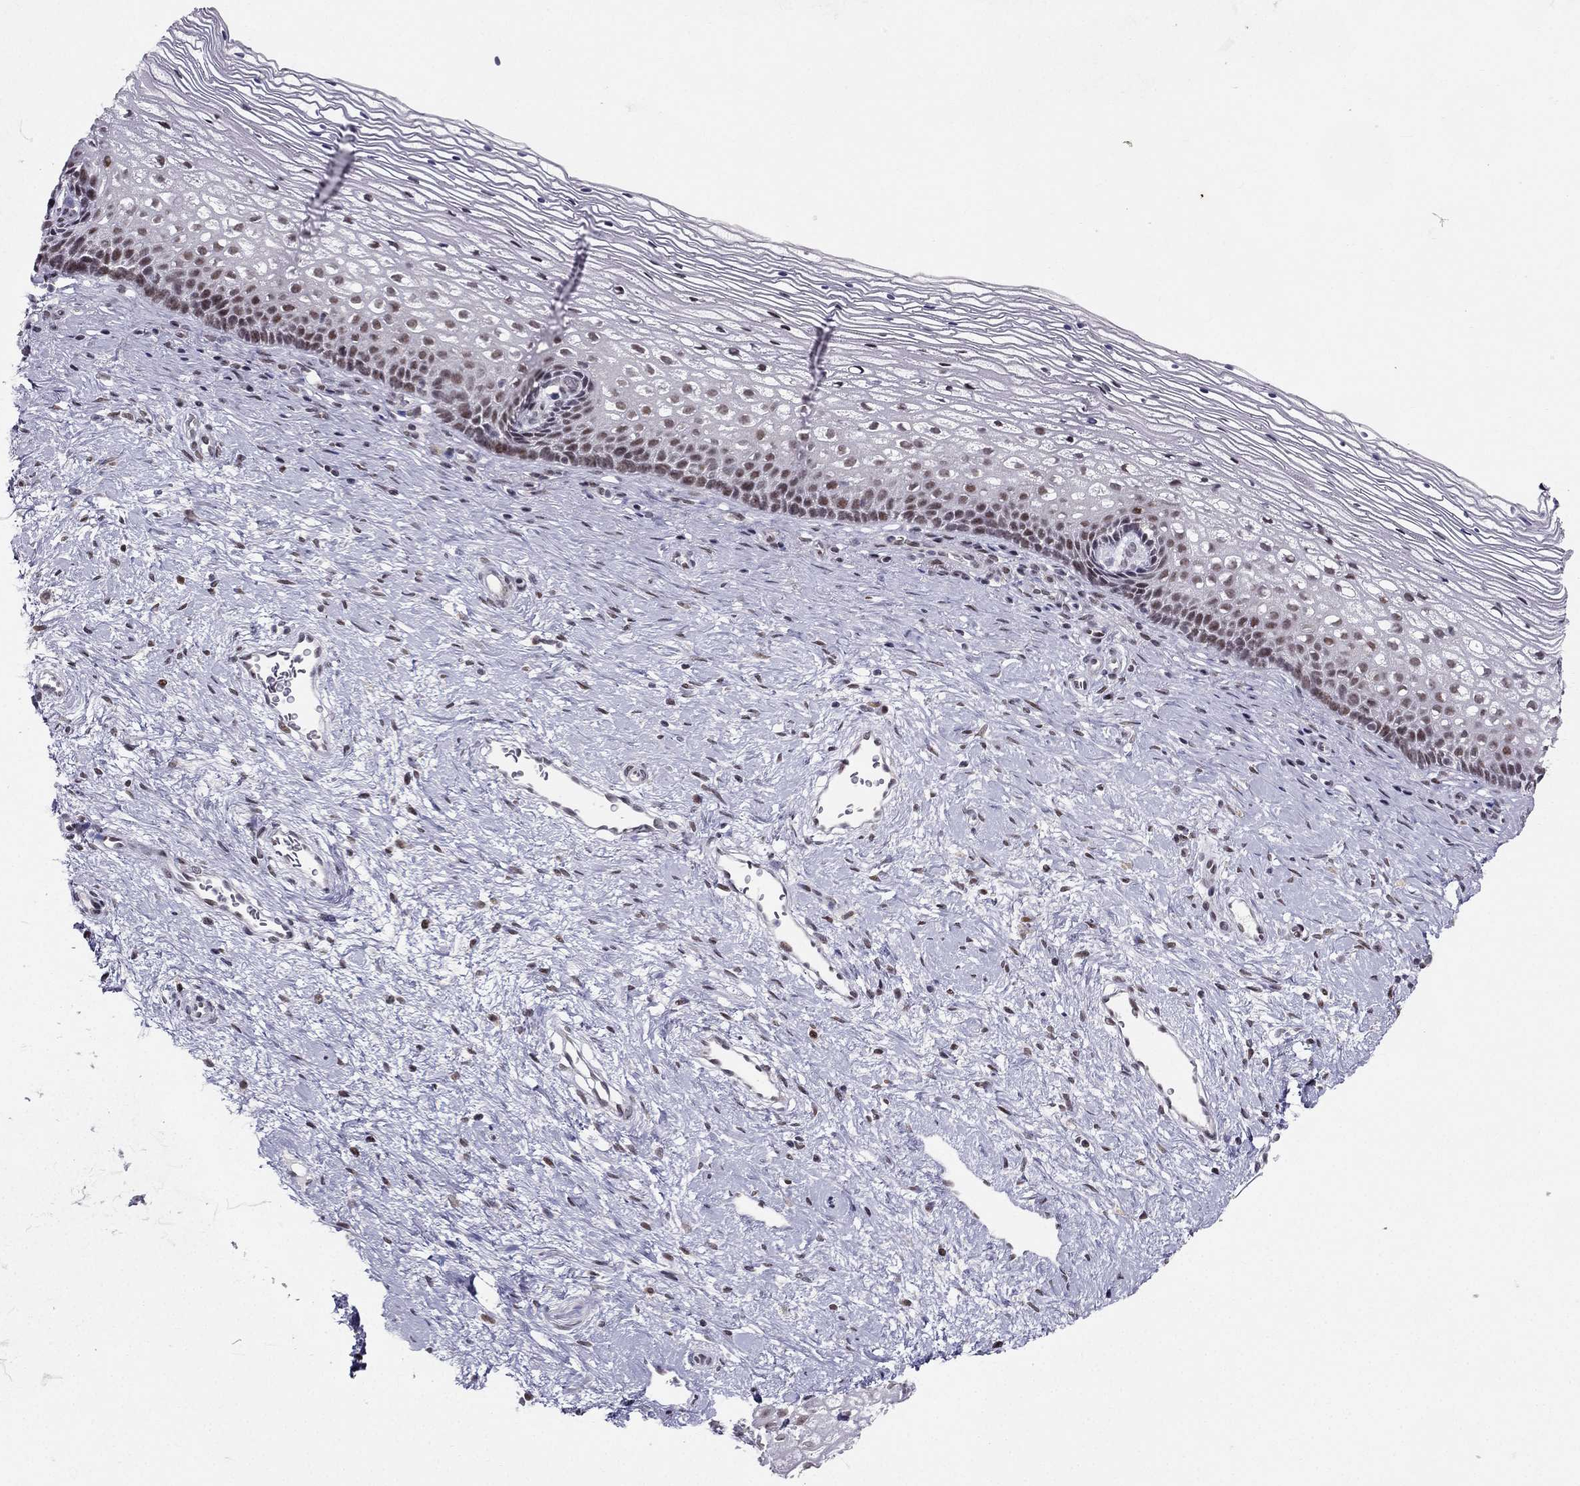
{"staining": {"intensity": "weak", "quantity": "25%-75%", "location": "nuclear"}, "tissue": "cervix", "cell_type": "Glandular cells", "image_type": "normal", "snomed": [{"axis": "morphology", "description": "Normal tissue, NOS"}, {"axis": "topography", "description": "Cervix"}], "caption": "An immunohistochemistry image of normal tissue is shown. Protein staining in brown labels weak nuclear positivity in cervix within glandular cells.", "gene": "RPRD2", "patient": {"sex": "female", "age": 34}}